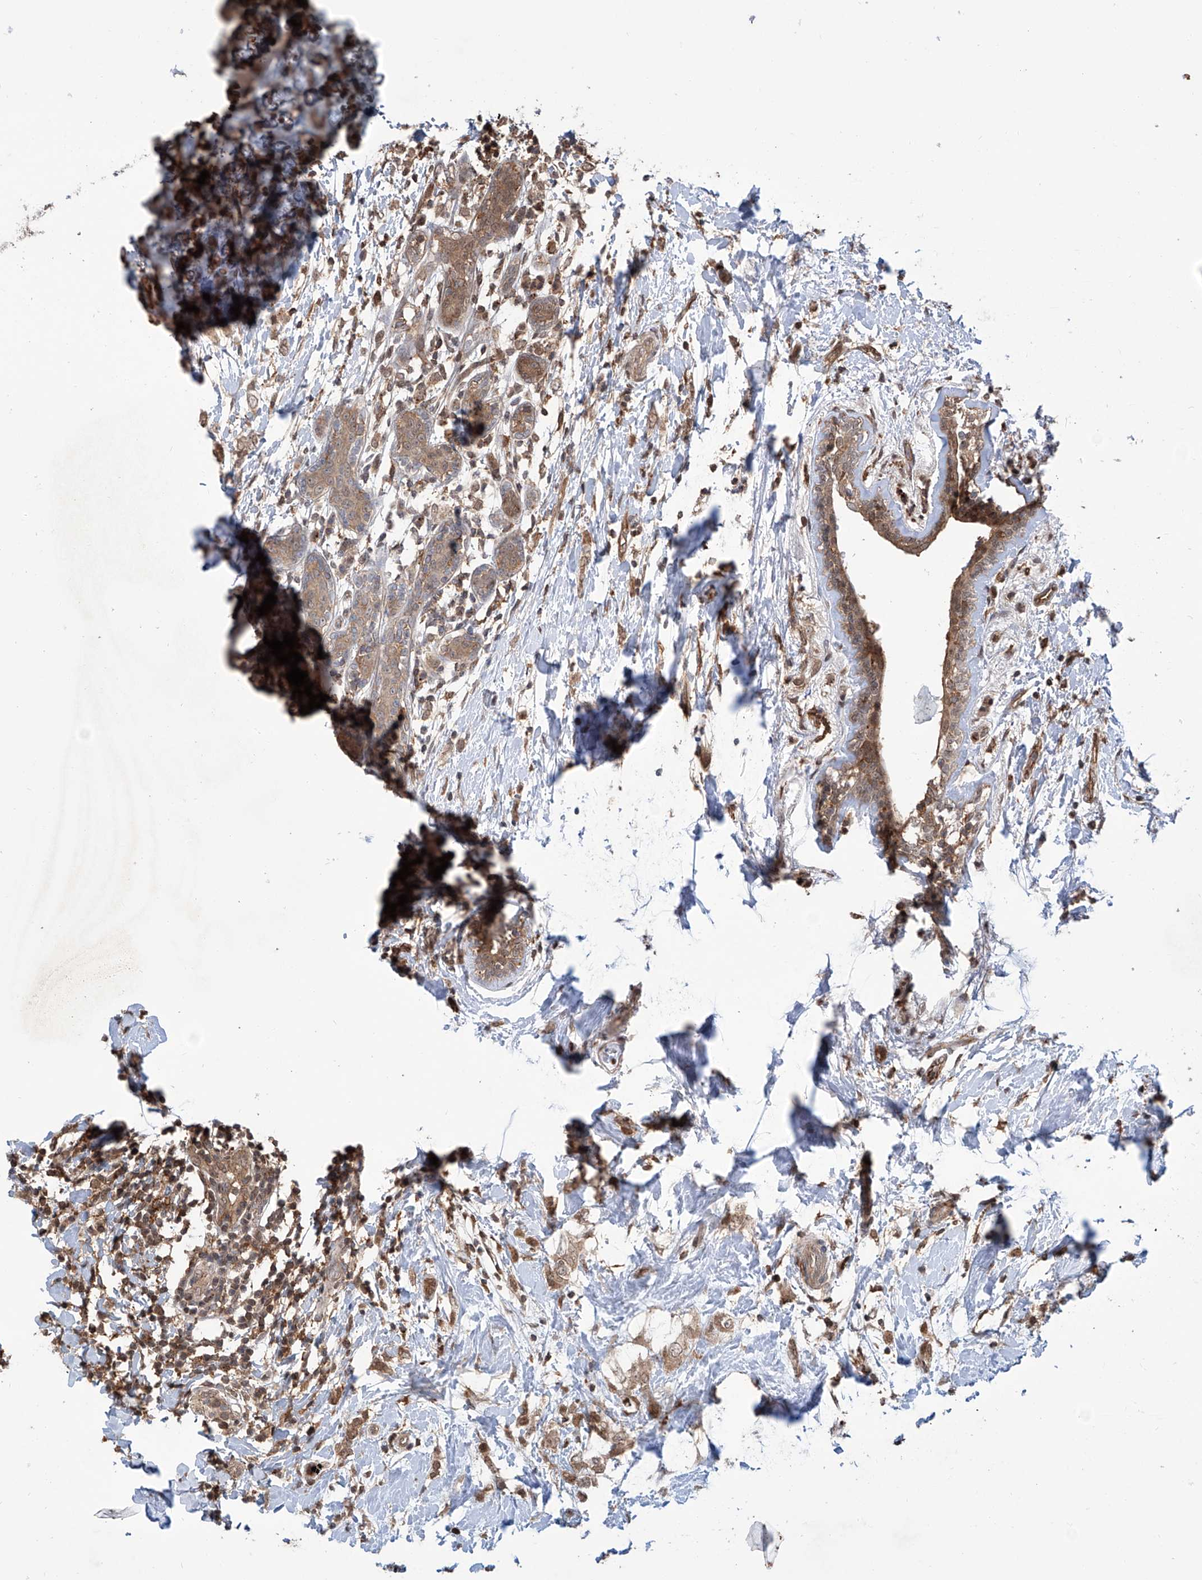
{"staining": {"intensity": "moderate", "quantity": ">75%", "location": "cytoplasmic/membranous"}, "tissue": "breast cancer", "cell_type": "Tumor cells", "image_type": "cancer", "snomed": [{"axis": "morphology", "description": "Normal tissue, NOS"}, {"axis": "morphology", "description": "Lobular carcinoma"}, {"axis": "topography", "description": "Breast"}], "caption": "Immunohistochemical staining of human lobular carcinoma (breast) displays medium levels of moderate cytoplasmic/membranous protein staining in about >75% of tumor cells.", "gene": "HOXC8", "patient": {"sex": "female", "age": 47}}